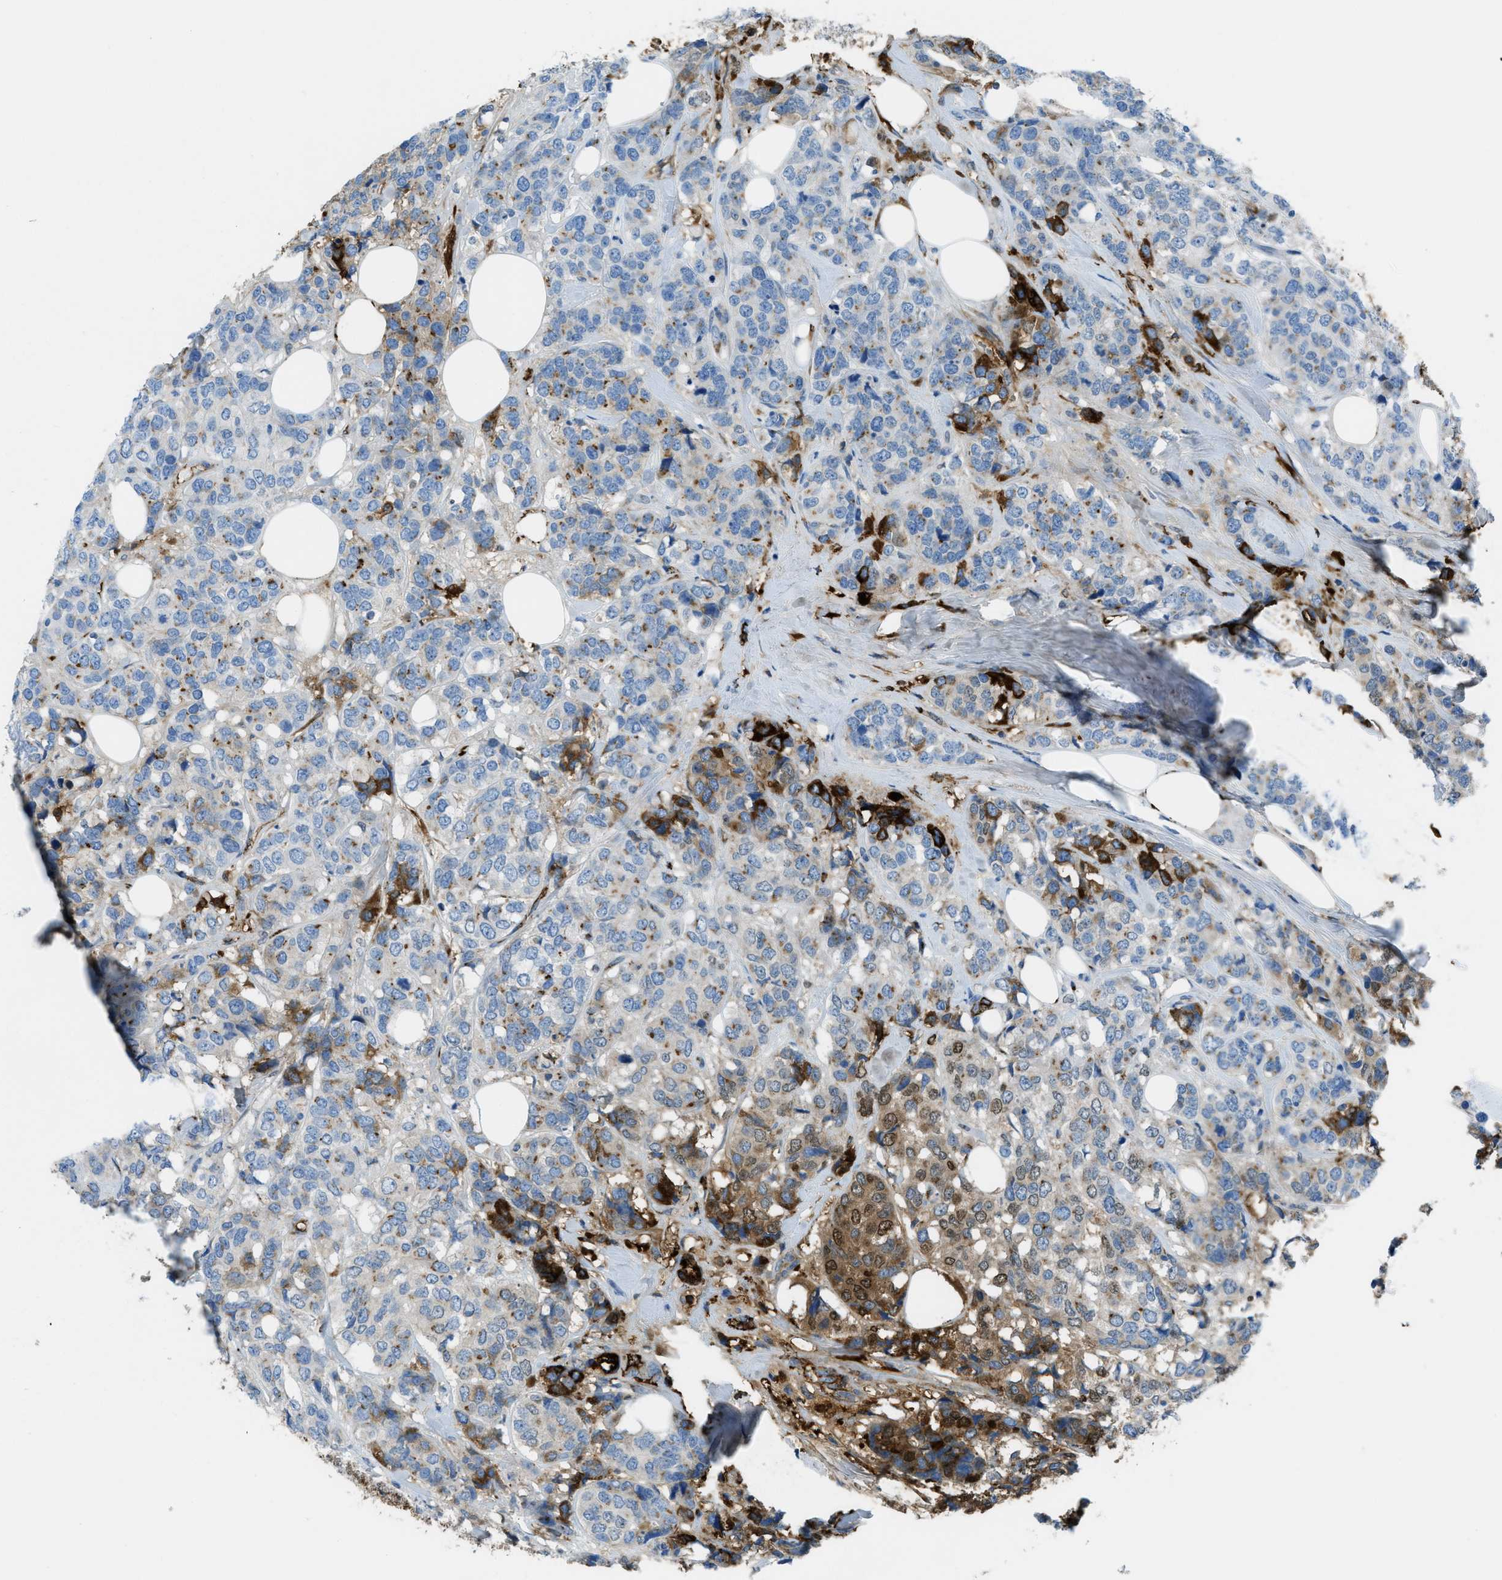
{"staining": {"intensity": "strong", "quantity": "<25%", "location": "cytoplasmic/membranous"}, "tissue": "breast cancer", "cell_type": "Tumor cells", "image_type": "cancer", "snomed": [{"axis": "morphology", "description": "Lobular carcinoma"}, {"axis": "topography", "description": "Breast"}], "caption": "Protein expression analysis of human breast cancer (lobular carcinoma) reveals strong cytoplasmic/membranous positivity in approximately <25% of tumor cells. (DAB (3,3'-diaminobenzidine) IHC with brightfield microscopy, high magnification).", "gene": "TRIM59", "patient": {"sex": "female", "age": 59}}